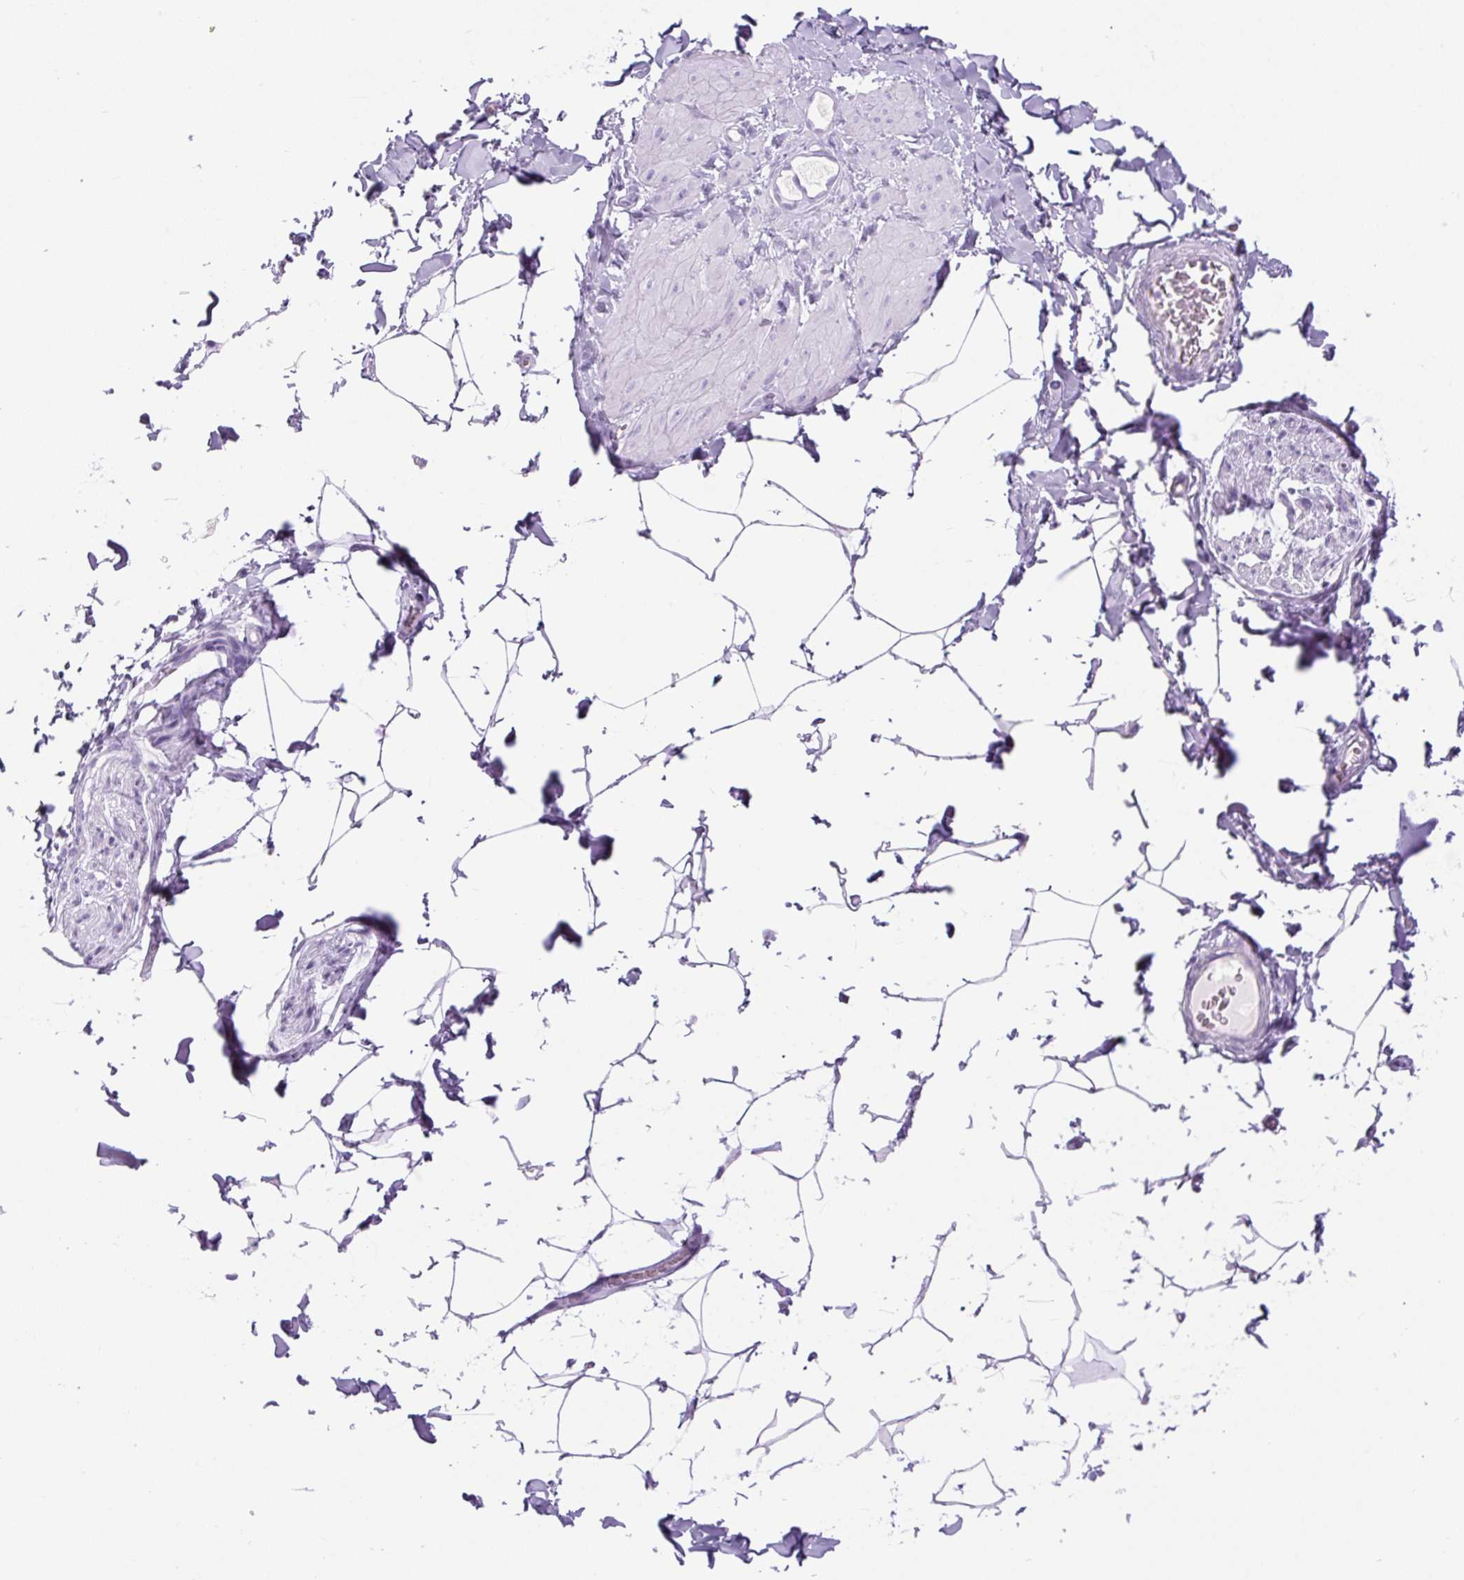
{"staining": {"intensity": "negative", "quantity": "none", "location": "none"}, "tissue": "adipose tissue", "cell_type": "Adipocytes", "image_type": "normal", "snomed": [{"axis": "morphology", "description": "Normal tissue, NOS"}, {"axis": "topography", "description": "Vascular tissue"}, {"axis": "topography", "description": "Peripheral nerve tissue"}], "caption": "Immunohistochemistry image of benign adipose tissue stained for a protein (brown), which displays no positivity in adipocytes. Nuclei are stained in blue.", "gene": "RSPO4", "patient": {"sex": "male", "age": 41}}